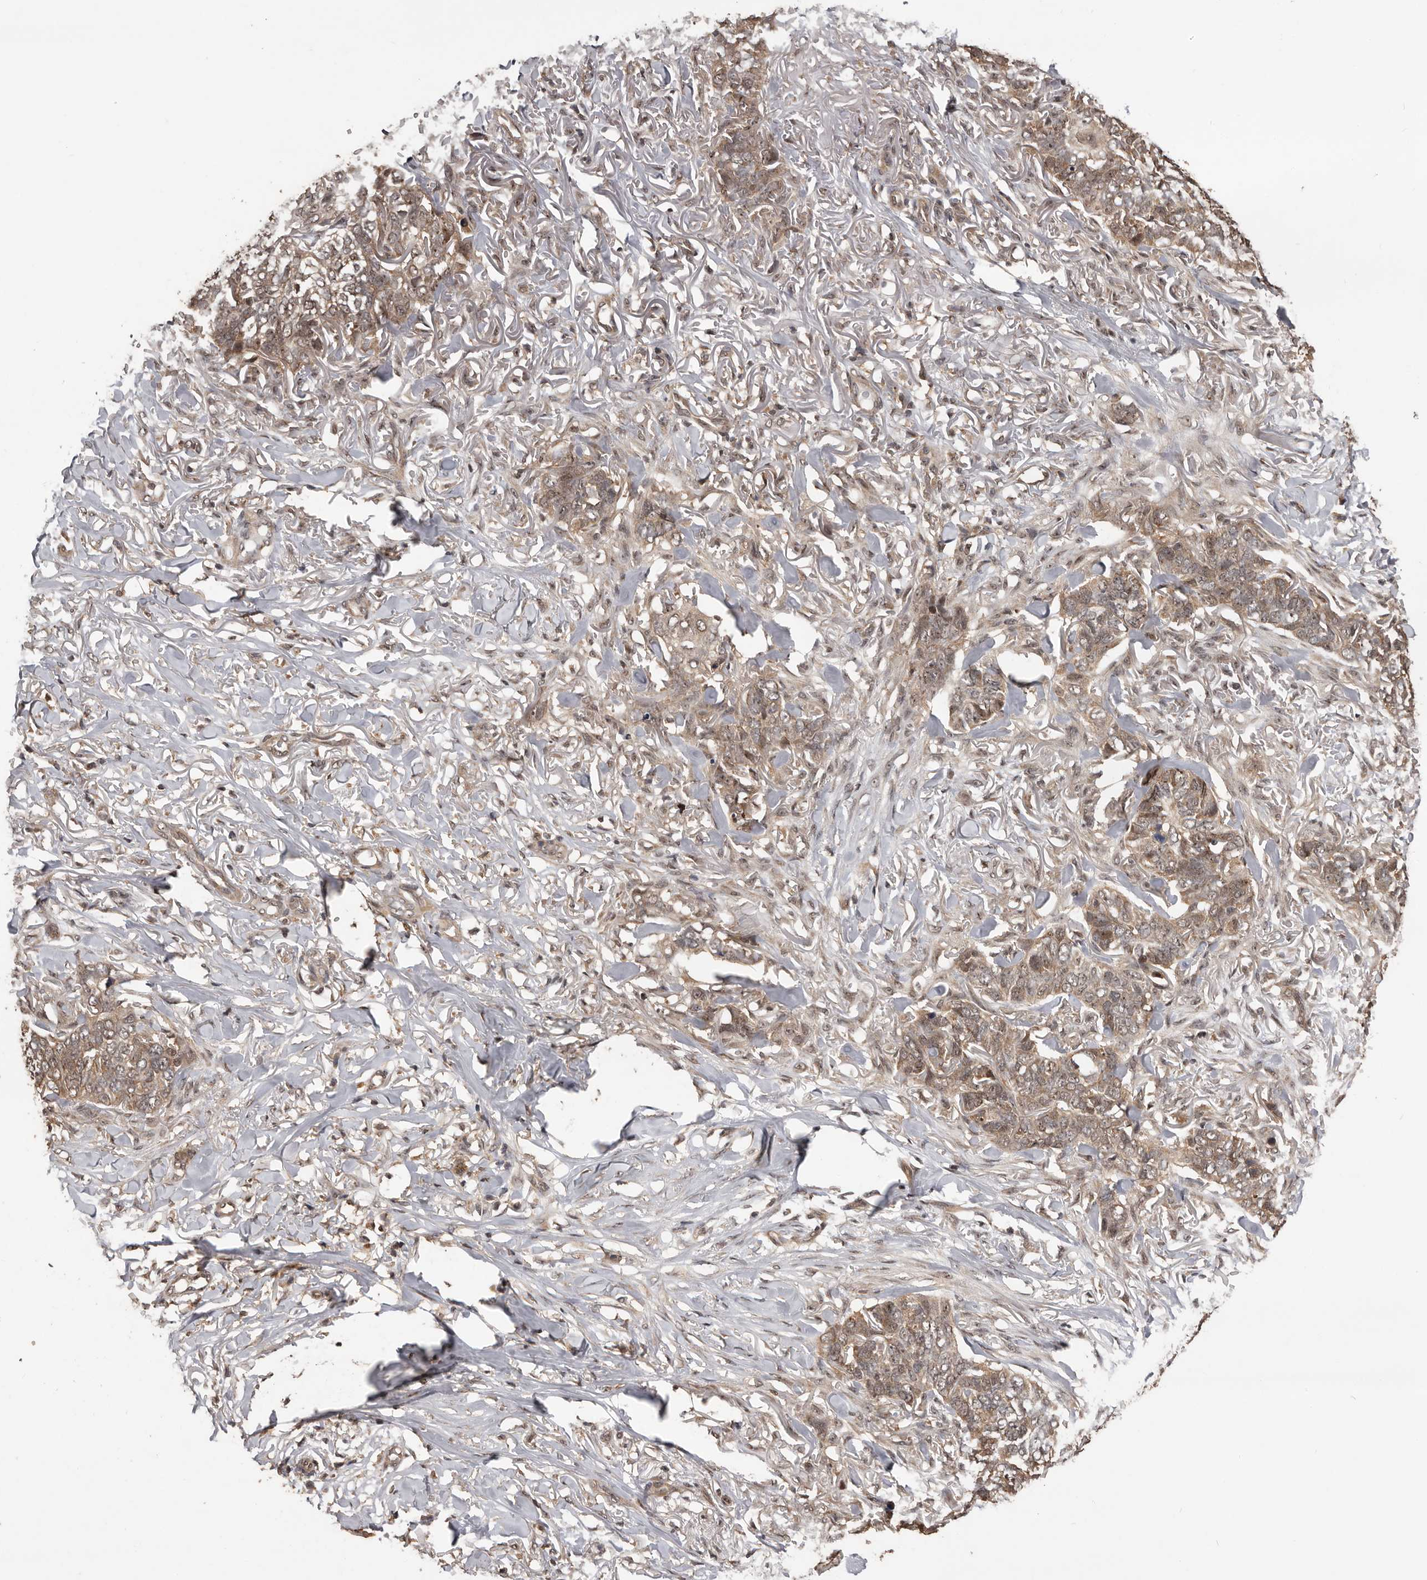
{"staining": {"intensity": "weak", "quantity": ">75%", "location": "cytoplasmic/membranous,nuclear"}, "tissue": "skin cancer", "cell_type": "Tumor cells", "image_type": "cancer", "snomed": [{"axis": "morphology", "description": "Normal tissue, NOS"}, {"axis": "morphology", "description": "Basal cell carcinoma"}, {"axis": "topography", "description": "Skin"}], "caption": "Immunohistochemistry (IHC) of basal cell carcinoma (skin) shows low levels of weak cytoplasmic/membranous and nuclear expression in approximately >75% of tumor cells.", "gene": "VPS37A", "patient": {"sex": "male", "age": 77}}